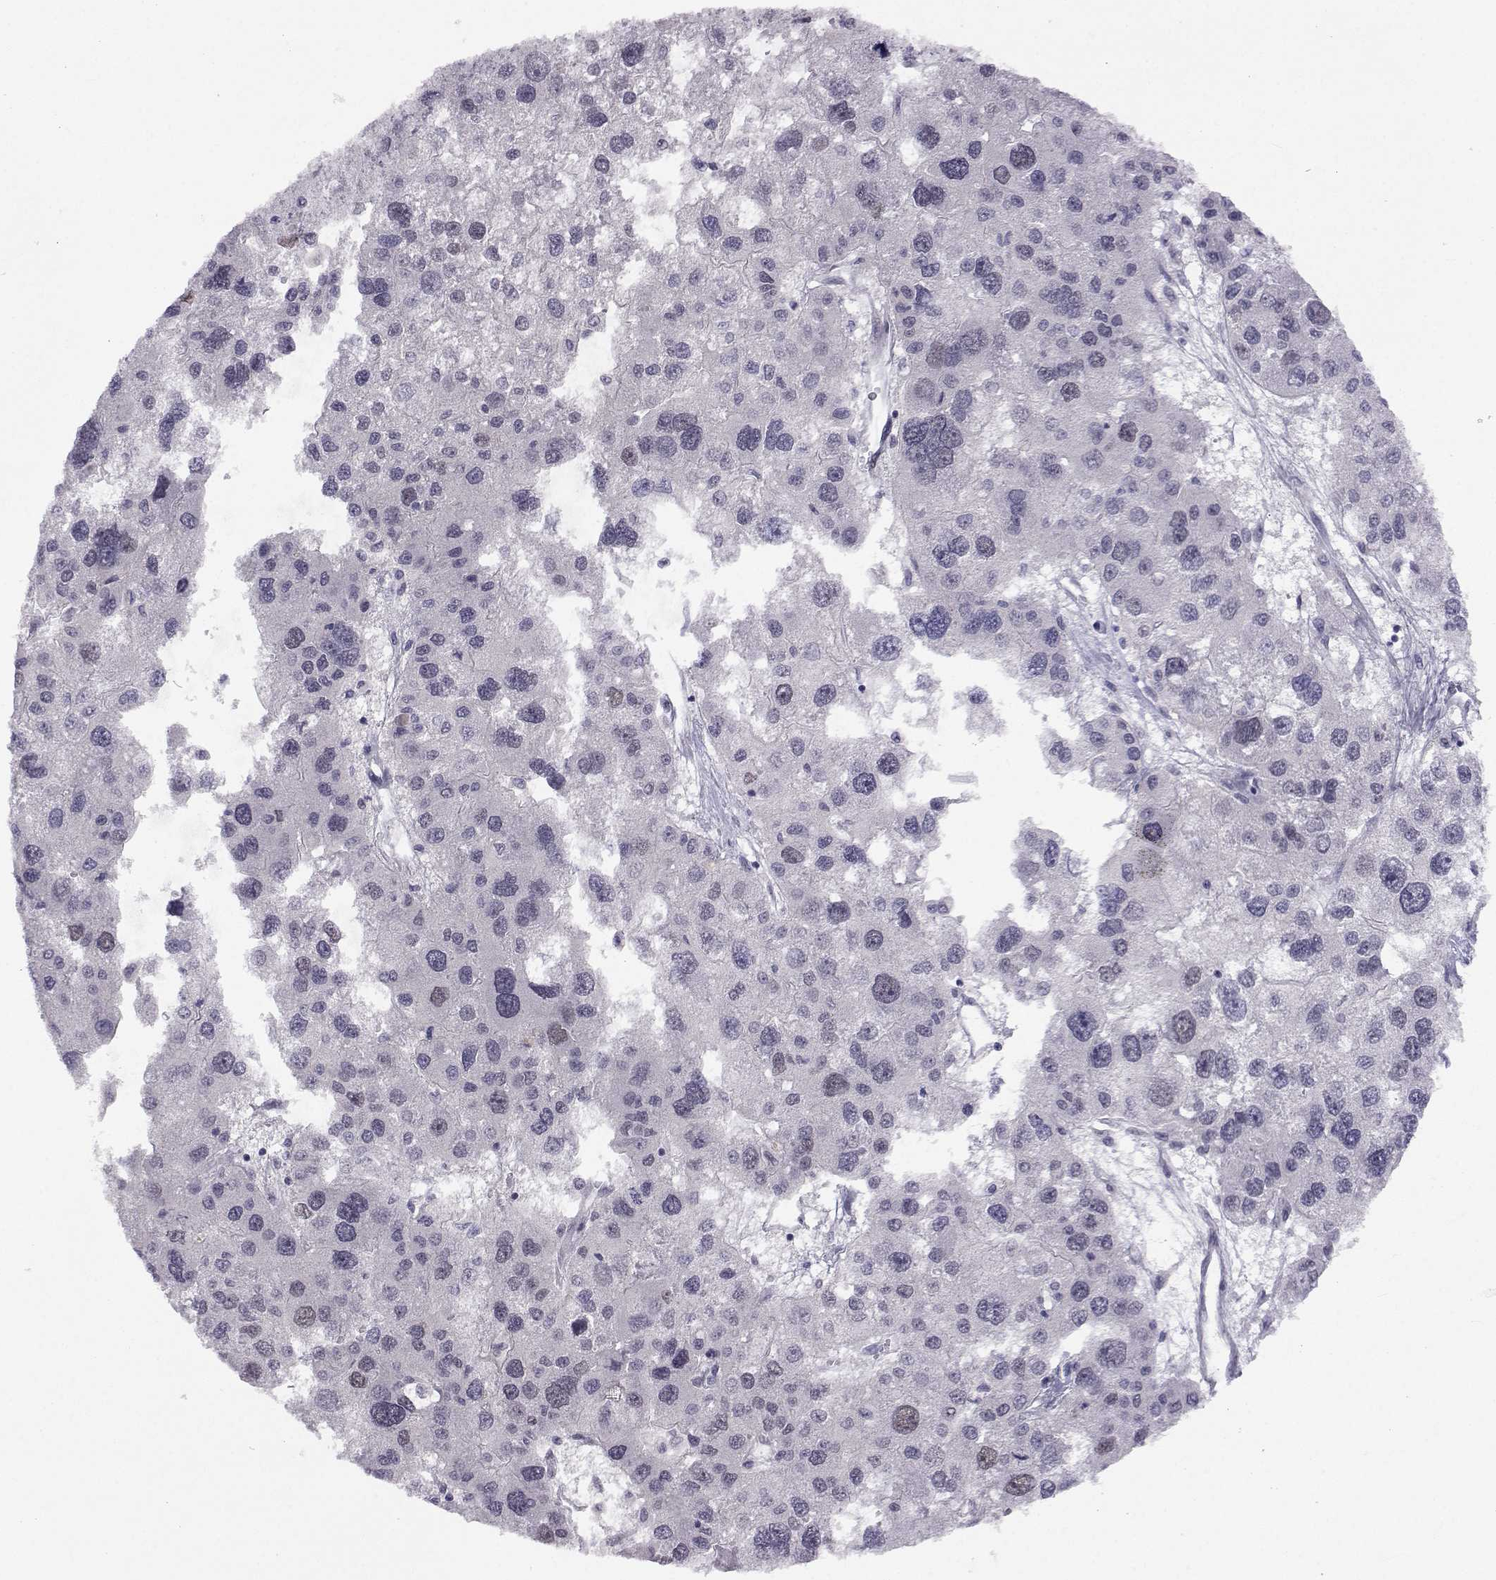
{"staining": {"intensity": "negative", "quantity": "none", "location": "none"}, "tissue": "liver cancer", "cell_type": "Tumor cells", "image_type": "cancer", "snomed": [{"axis": "morphology", "description": "Carcinoma, Hepatocellular, NOS"}, {"axis": "topography", "description": "Liver"}], "caption": "DAB (3,3'-diaminobenzidine) immunohistochemical staining of human liver cancer displays no significant staining in tumor cells.", "gene": "MED26", "patient": {"sex": "male", "age": 73}}